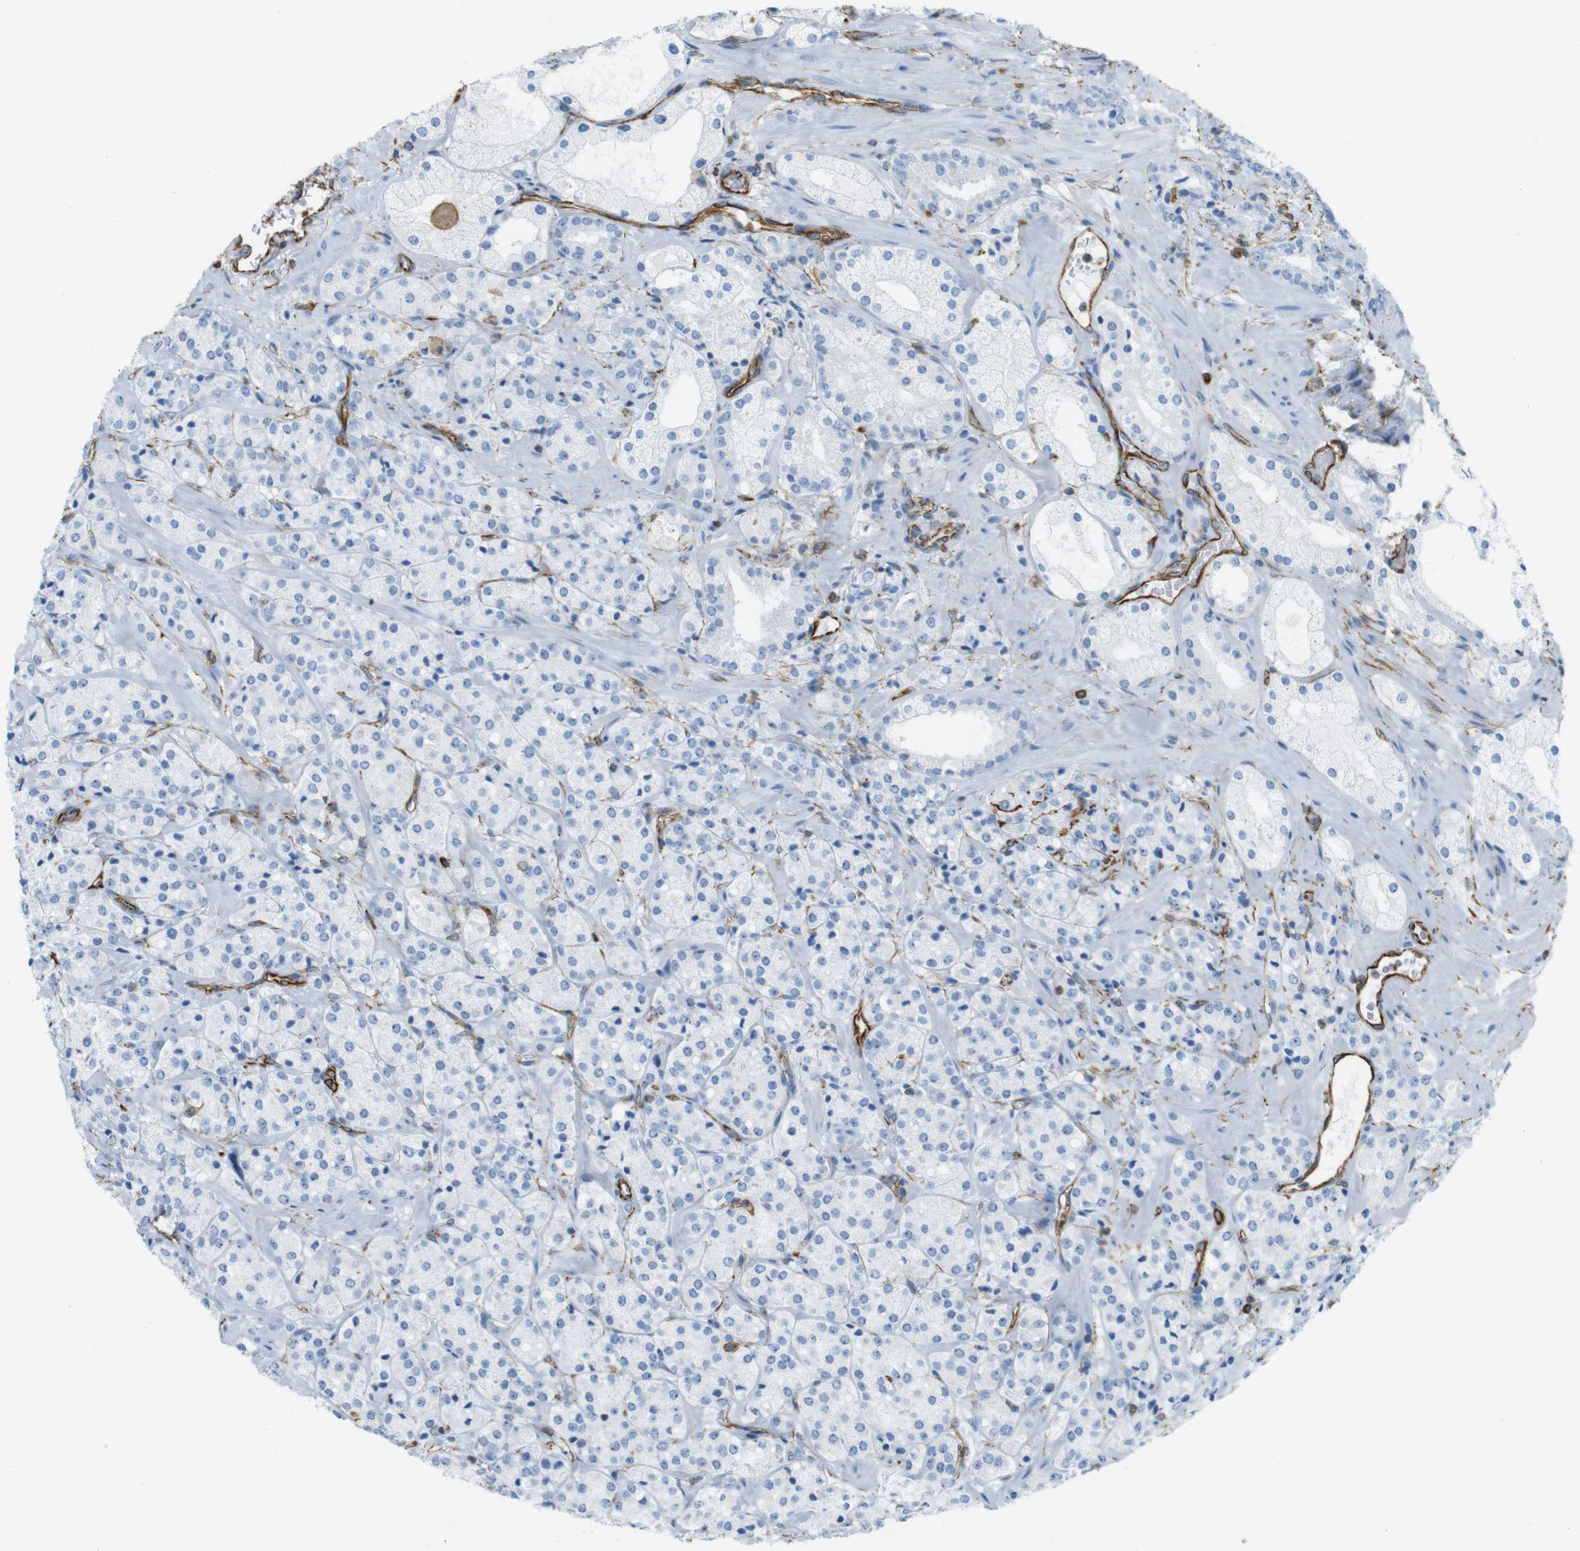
{"staining": {"intensity": "negative", "quantity": "none", "location": "none"}, "tissue": "prostate cancer", "cell_type": "Tumor cells", "image_type": "cancer", "snomed": [{"axis": "morphology", "description": "Adenocarcinoma, High grade"}, {"axis": "topography", "description": "Prostate"}], "caption": "High-grade adenocarcinoma (prostate) was stained to show a protein in brown. There is no significant positivity in tumor cells.", "gene": "MS4A10", "patient": {"sex": "male", "age": 64}}